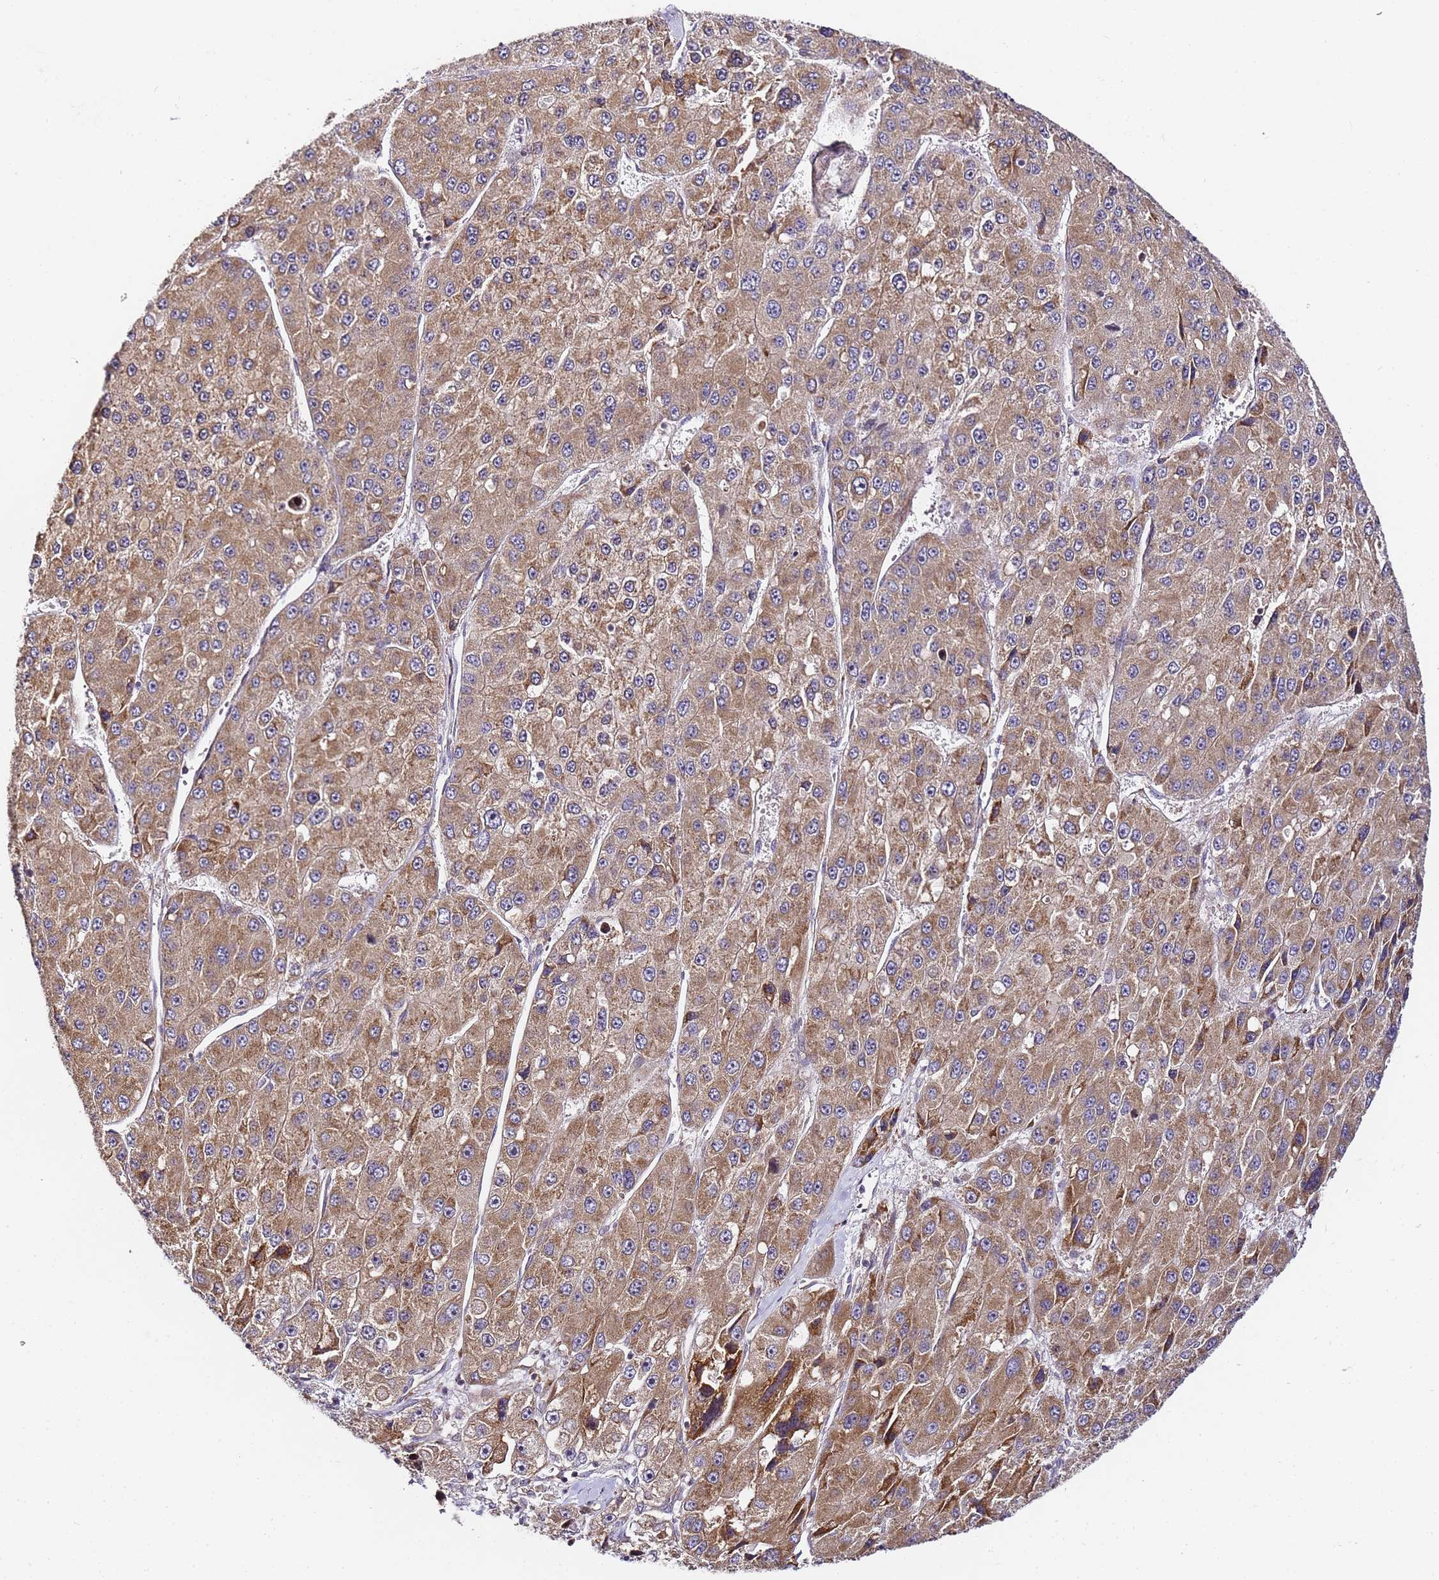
{"staining": {"intensity": "moderate", "quantity": ">75%", "location": "cytoplasmic/membranous"}, "tissue": "liver cancer", "cell_type": "Tumor cells", "image_type": "cancer", "snomed": [{"axis": "morphology", "description": "Carcinoma, Hepatocellular, NOS"}, {"axis": "topography", "description": "Liver"}], "caption": "An immunohistochemistry image of neoplastic tissue is shown. Protein staining in brown highlights moderate cytoplasmic/membranous positivity in liver cancer within tumor cells. The staining is performed using DAB brown chromogen to label protein expression. The nuclei are counter-stained blue using hematoxylin.", "gene": "RPL13A", "patient": {"sex": "female", "age": 73}}